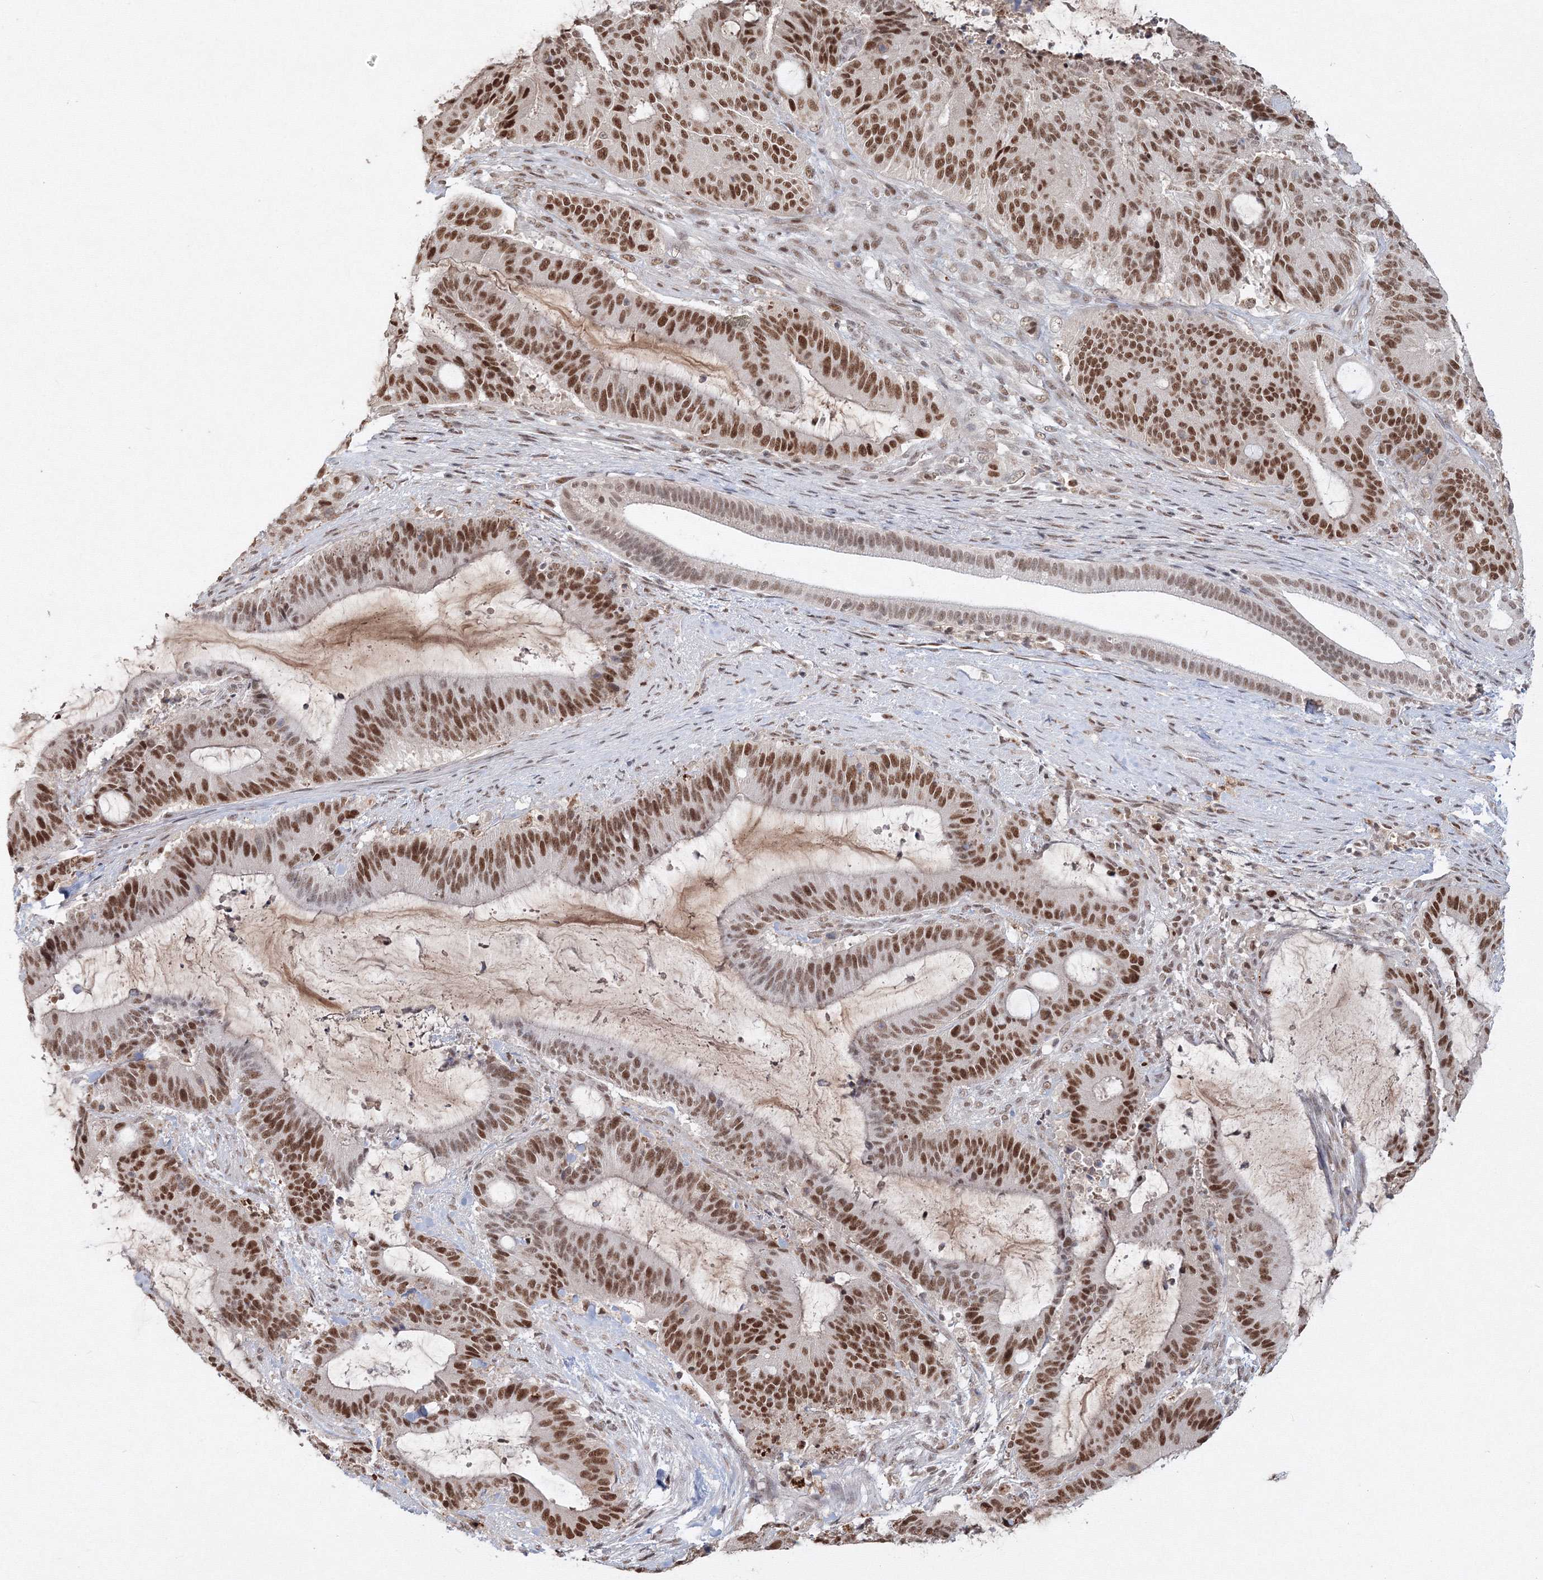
{"staining": {"intensity": "strong", "quantity": ">75%", "location": "nuclear"}, "tissue": "liver cancer", "cell_type": "Tumor cells", "image_type": "cancer", "snomed": [{"axis": "morphology", "description": "Normal tissue, NOS"}, {"axis": "morphology", "description": "Cholangiocarcinoma"}, {"axis": "topography", "description": "Liver"}, {"axis": "topography", "description": "Peripheral nerve tissue"}], "caption": "Tumor cells reveal high levels of strong nuclear expression in about >75% of cells in liver cancer.", "gene": "IWS1", "patient": {"sex": "female", "age": 73}}